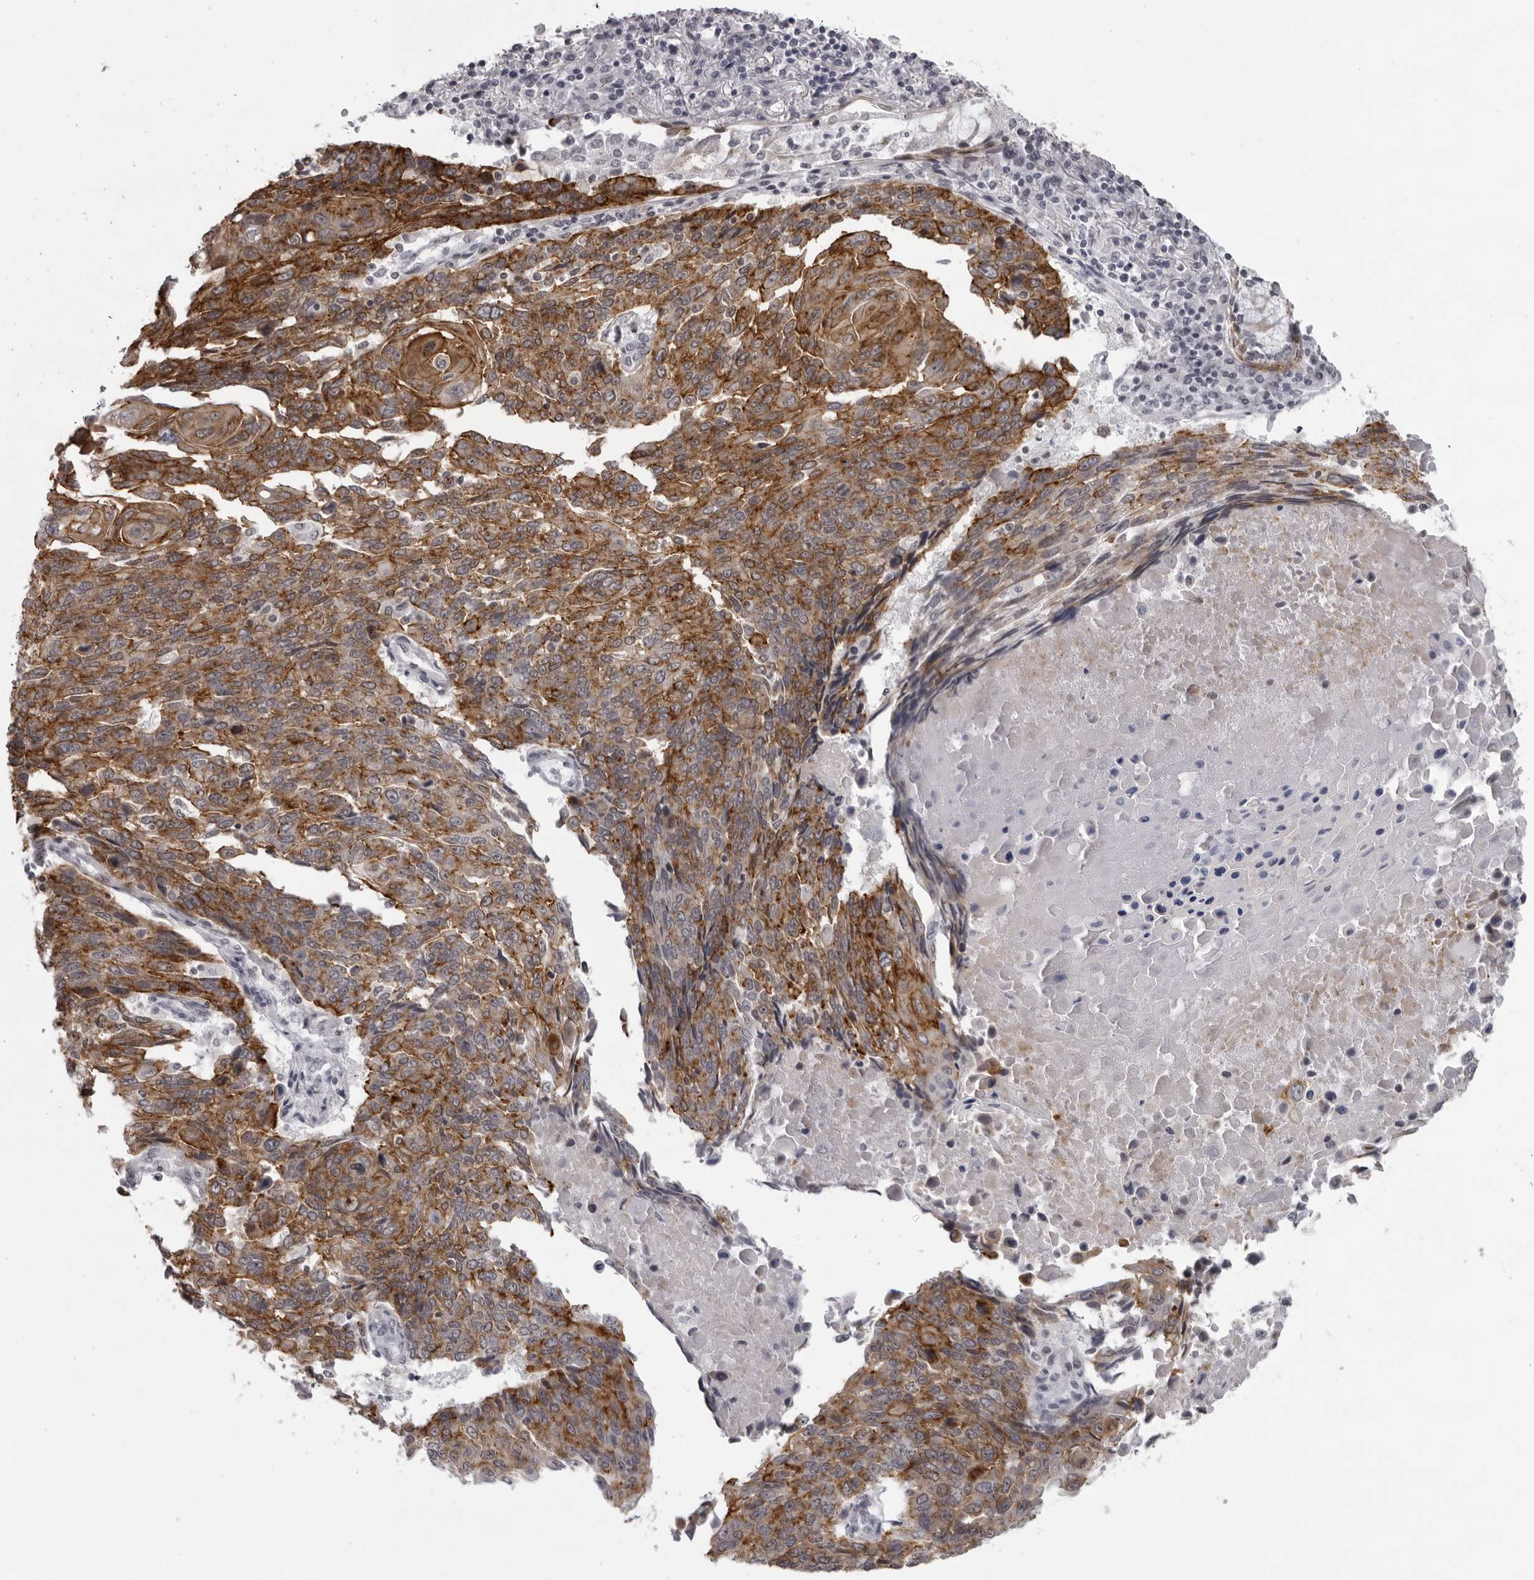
{"staining": {"intensity": "moderate", "quantity": ">75%", "location": "cytoplasmic/membranous"}, "tissue": "lung cancer", "cell_type": "Tumor cells", "image_type": "cancer", "snomed": [{"axis": "morphology", "description": "Squamous cell carcinoma, NOS"}, {"axis": "topography", "description": "Lung"}], "caption": "Immunohistochemistry (DAB) staining of lung cancer displays moderate cytoplasmic/membranous protein positivity in approximately >75% of tumor cells.", "gene": "NUDT18", "patient": {"sex": "male", "age": 66}}